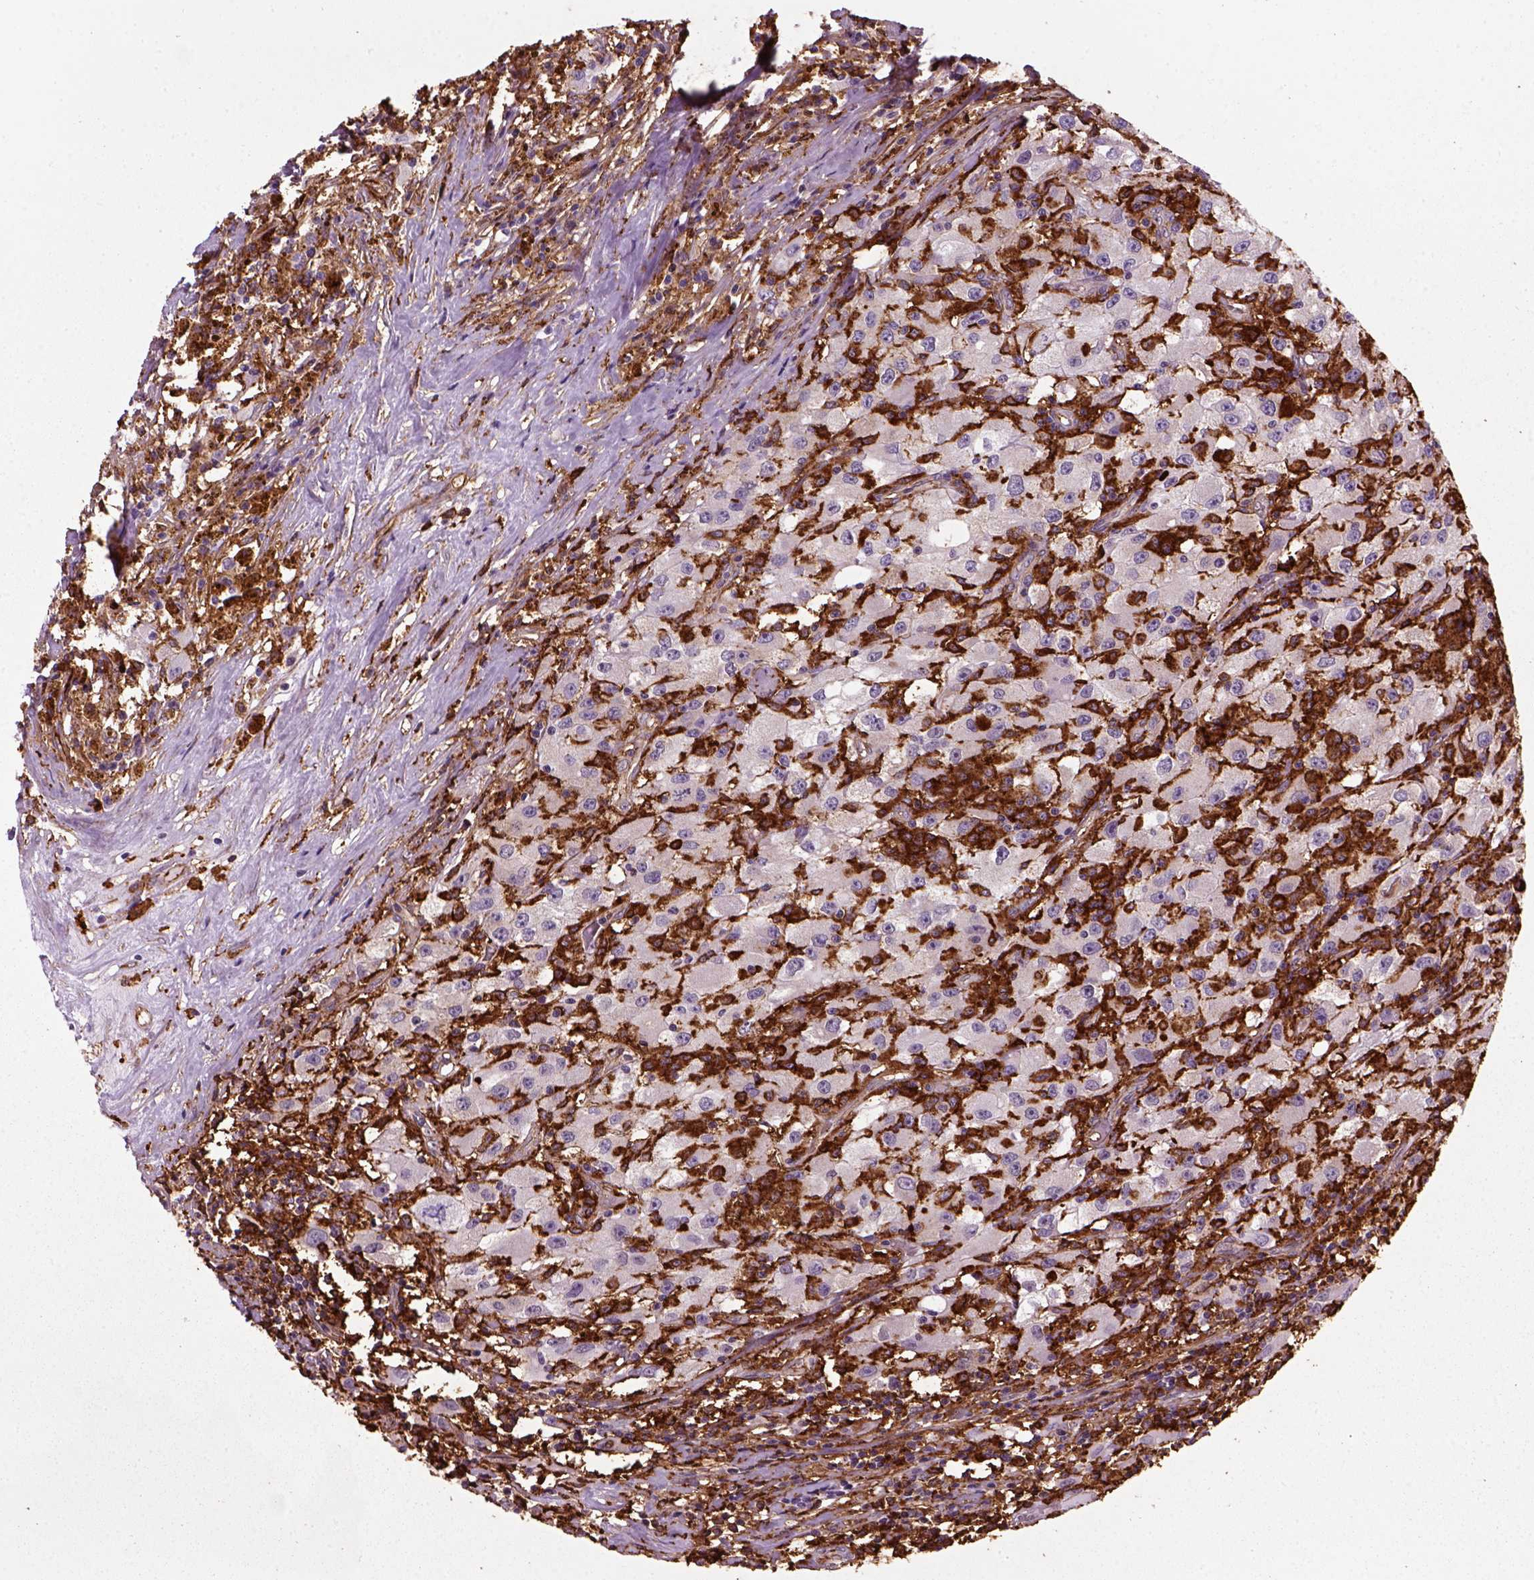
{"staining": {"intensity": "strong", "quantity": "<25%", "location": "cytoplasmic/membranous"}, "tissue": "renal cancer", "cell_type": "Tumor cells", "image_type": "cancer", "snomed": [{"axis": "morphology", "description": "Adenocarcinoma, NOS"}, {"axis": "topography", "description": "Kidney"}], "caption": "High-magnification brightfield microscopy of renal adenocarcinoma stained with DAB (brown) and counterstained with hematoxylin (blue). tumor cells exhibit strong cytoplasmic/membranous expression is seen in approximately<25% of cells. Ihc stains the protein of interest in brown and the nuclei are stained blue.", "gene": "MARCKS", "patient": {"sex": "female", "age": 67}}